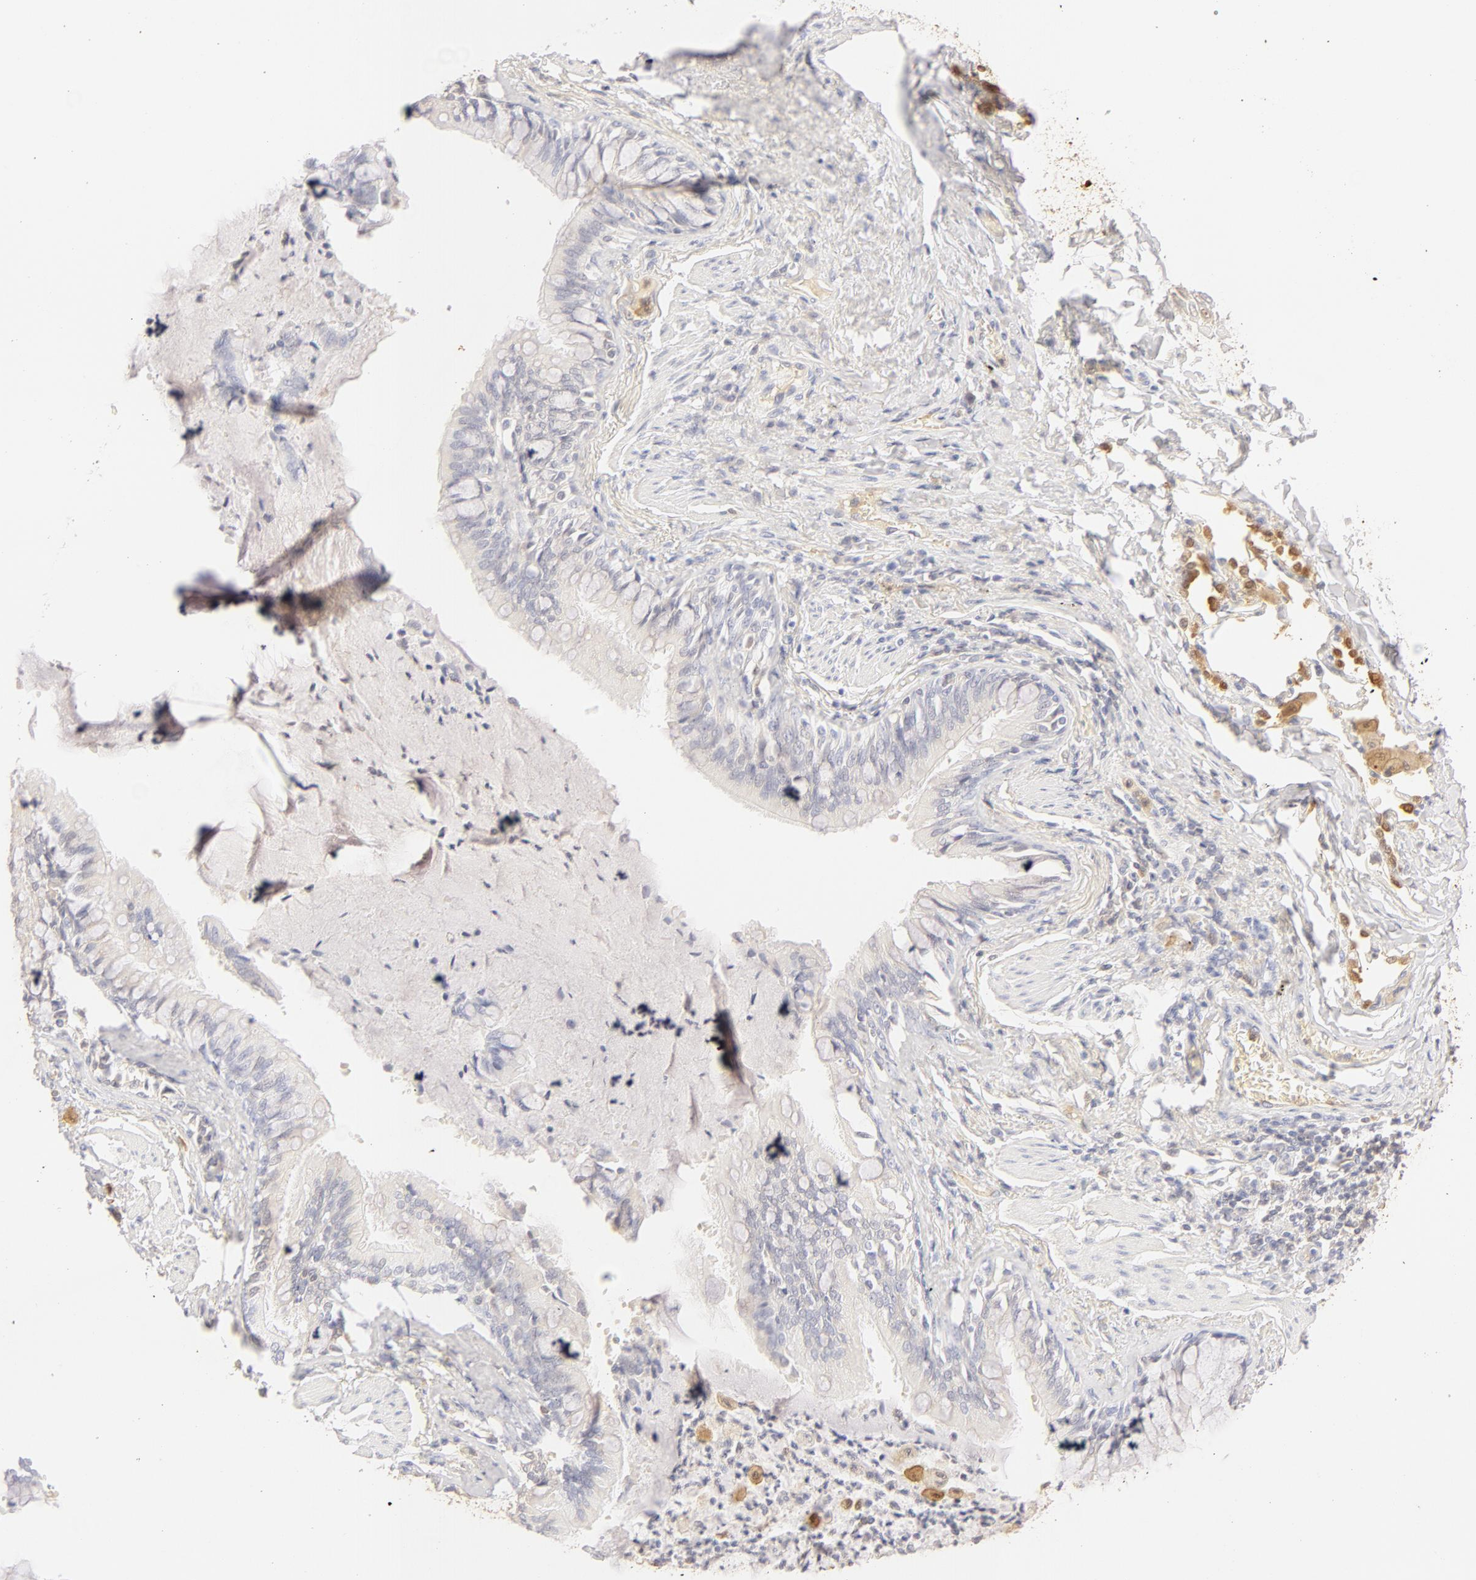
{"staining": {"intensity": "negative", "quantity": "none", "location": "none"}, "tissue": "bronchus", "cell_type": "Respiratory epithelial cells", "image_type": "normal", "snomed": [{"axis": "morphology", "description": "Normal tissue, NOS"}, {"axis": "topography", "description": "Lung"}], "caption": "Respiratory epithelial cells show no significant protein staining in unremarkable bronchus. (DAB (3,3'-diaminobenzidine) IHC with hematoxylin counter stain).", "gene": "CA2", "patient": {"sex": "male", "age": 54}}